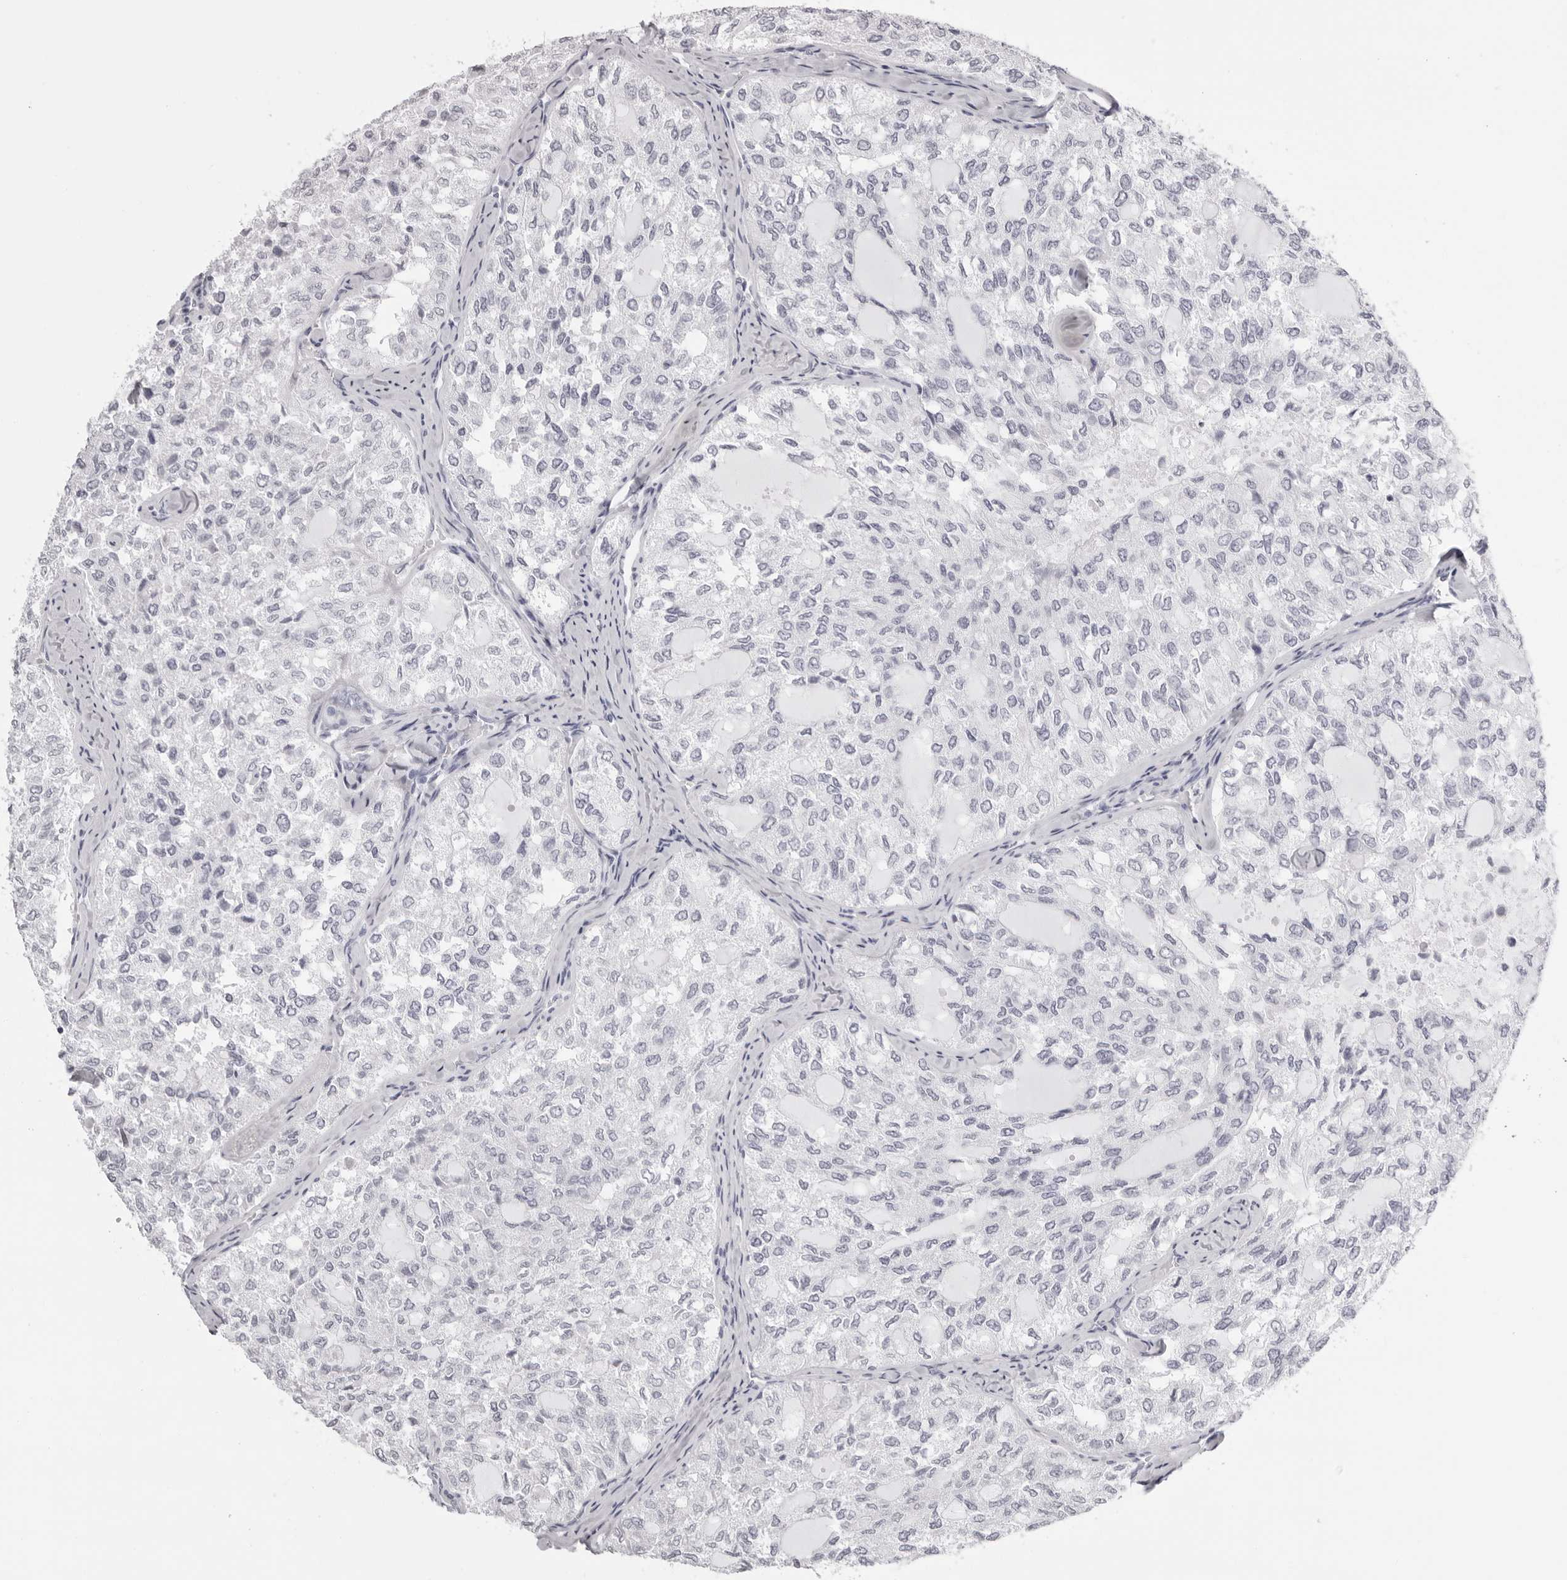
{"staining": {"intensity": "negative", "quantity": "none", "location": "none"}, "tissue": "thyroid cancer", "cell_type": "Tumor cells", "image_type": "cancer", "snomed": [{"axis": "morphology", "description": "Follicular adenoma carcinoma, NOS"}, {"axis": "topography", "description": "Thyroid gland"}], "caption": "A high-resolution image shows immunohistochemistry (IHC) staining of thyroid cancer, which reveals no significant expression in tumor cells.", "gene": "RHO", "patient": {"sex": "male", "age": 75}}